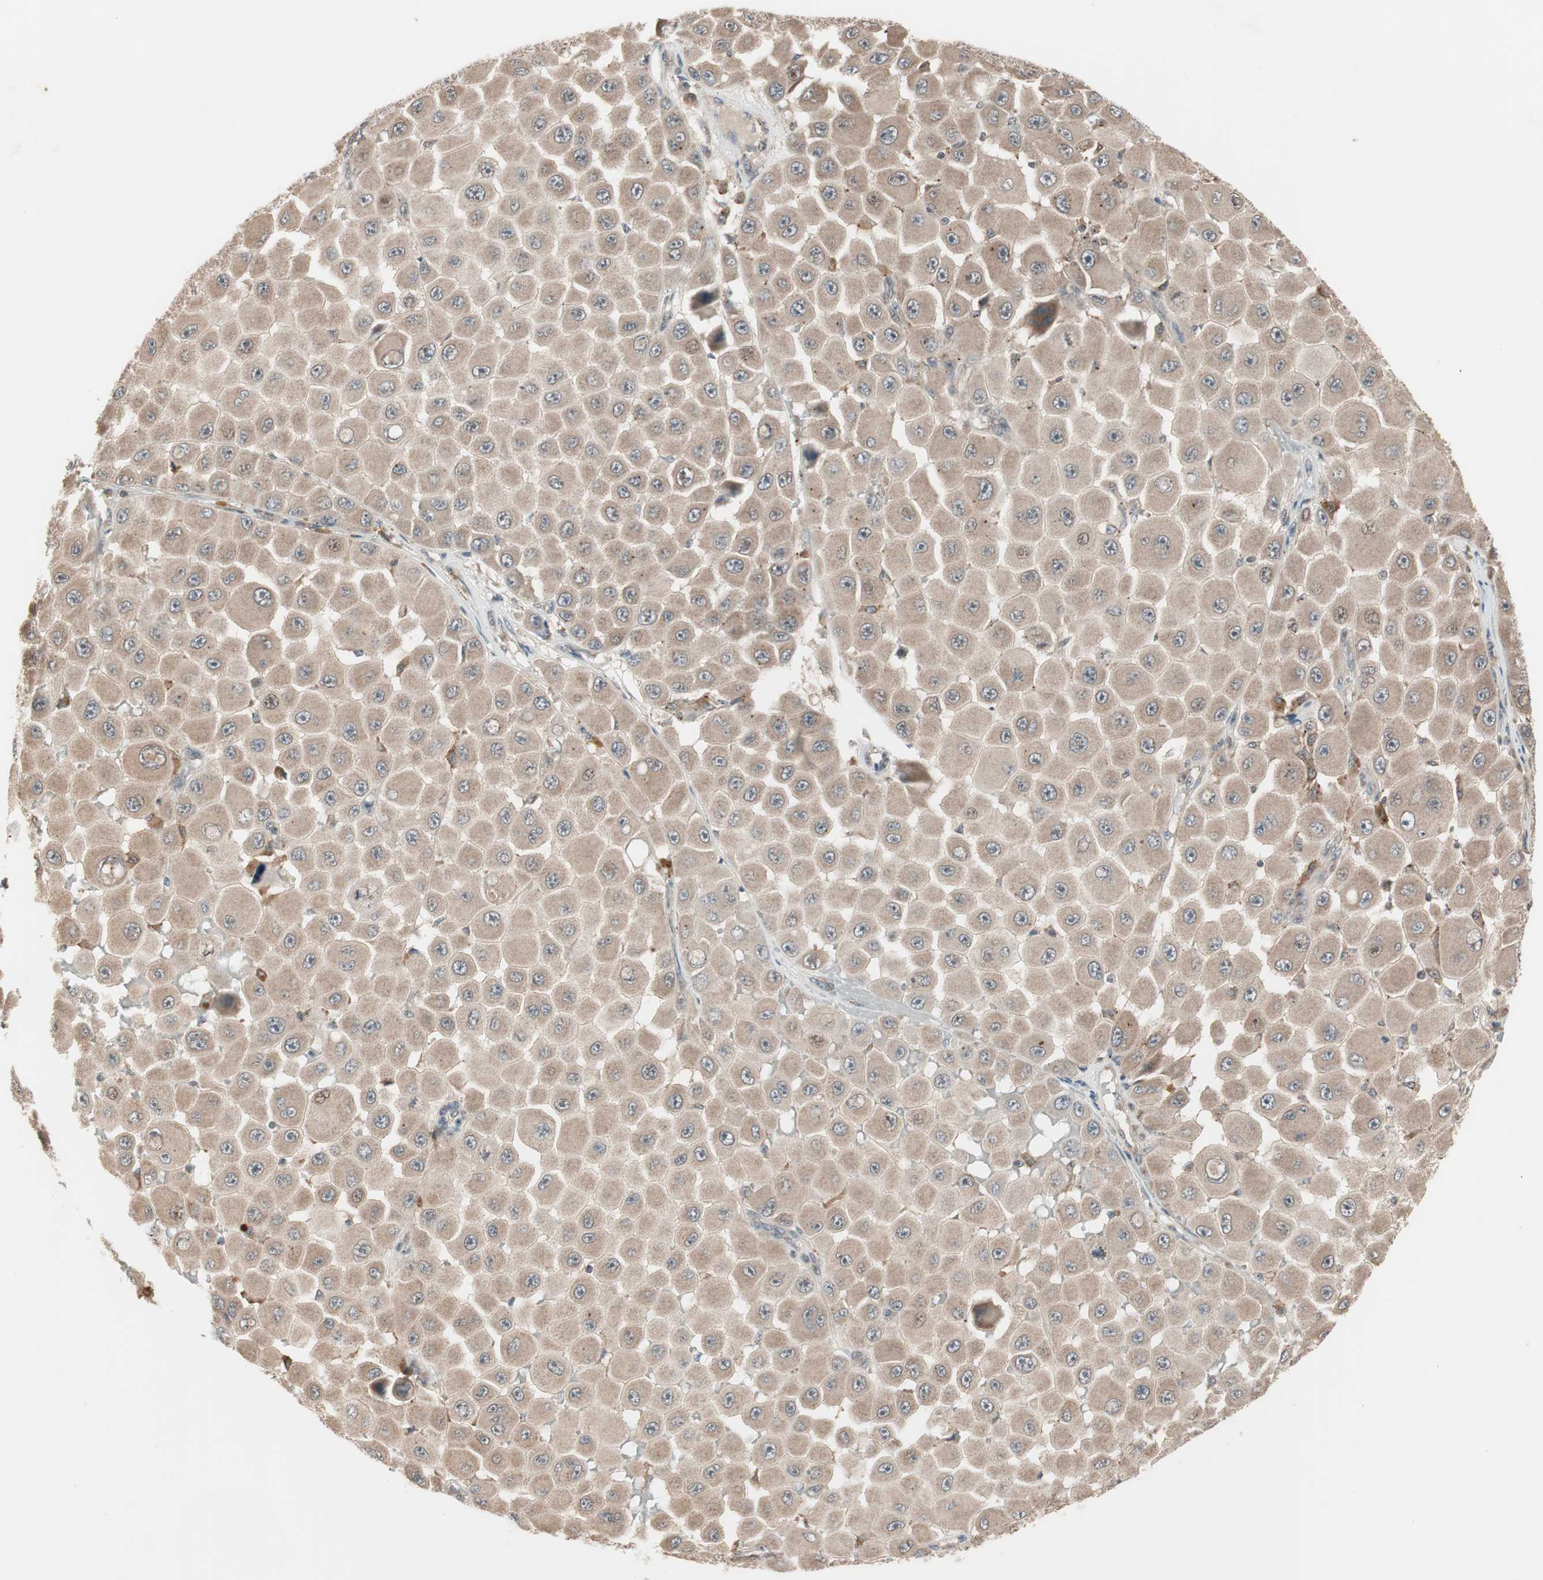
{"staining": {"intensity": "weak", "quantity": ">75%", "location": "cytoplasmic/membranous"}, "tissue": "melanoma", "cell_type": "Tumor cells", "image_type": "cancer", "snomed": [{"axis": "morphology", "description": "Malignant melanoma, NOS"}, {"axis": "topography", "description": "Skin"}], "caption": "Tumor cells show low levels of weak cytoplasmic/membranous staining in about >75% of cells in human melanoma. The protein of interest is stained brown, and the nuclei are stained in blue (DAB (3,3'-diaminobenzidine) IHC with brightfield microscopy, high magnification).", "gene": "FBXO5", "patient": {"sex": "female", "age": 81}}